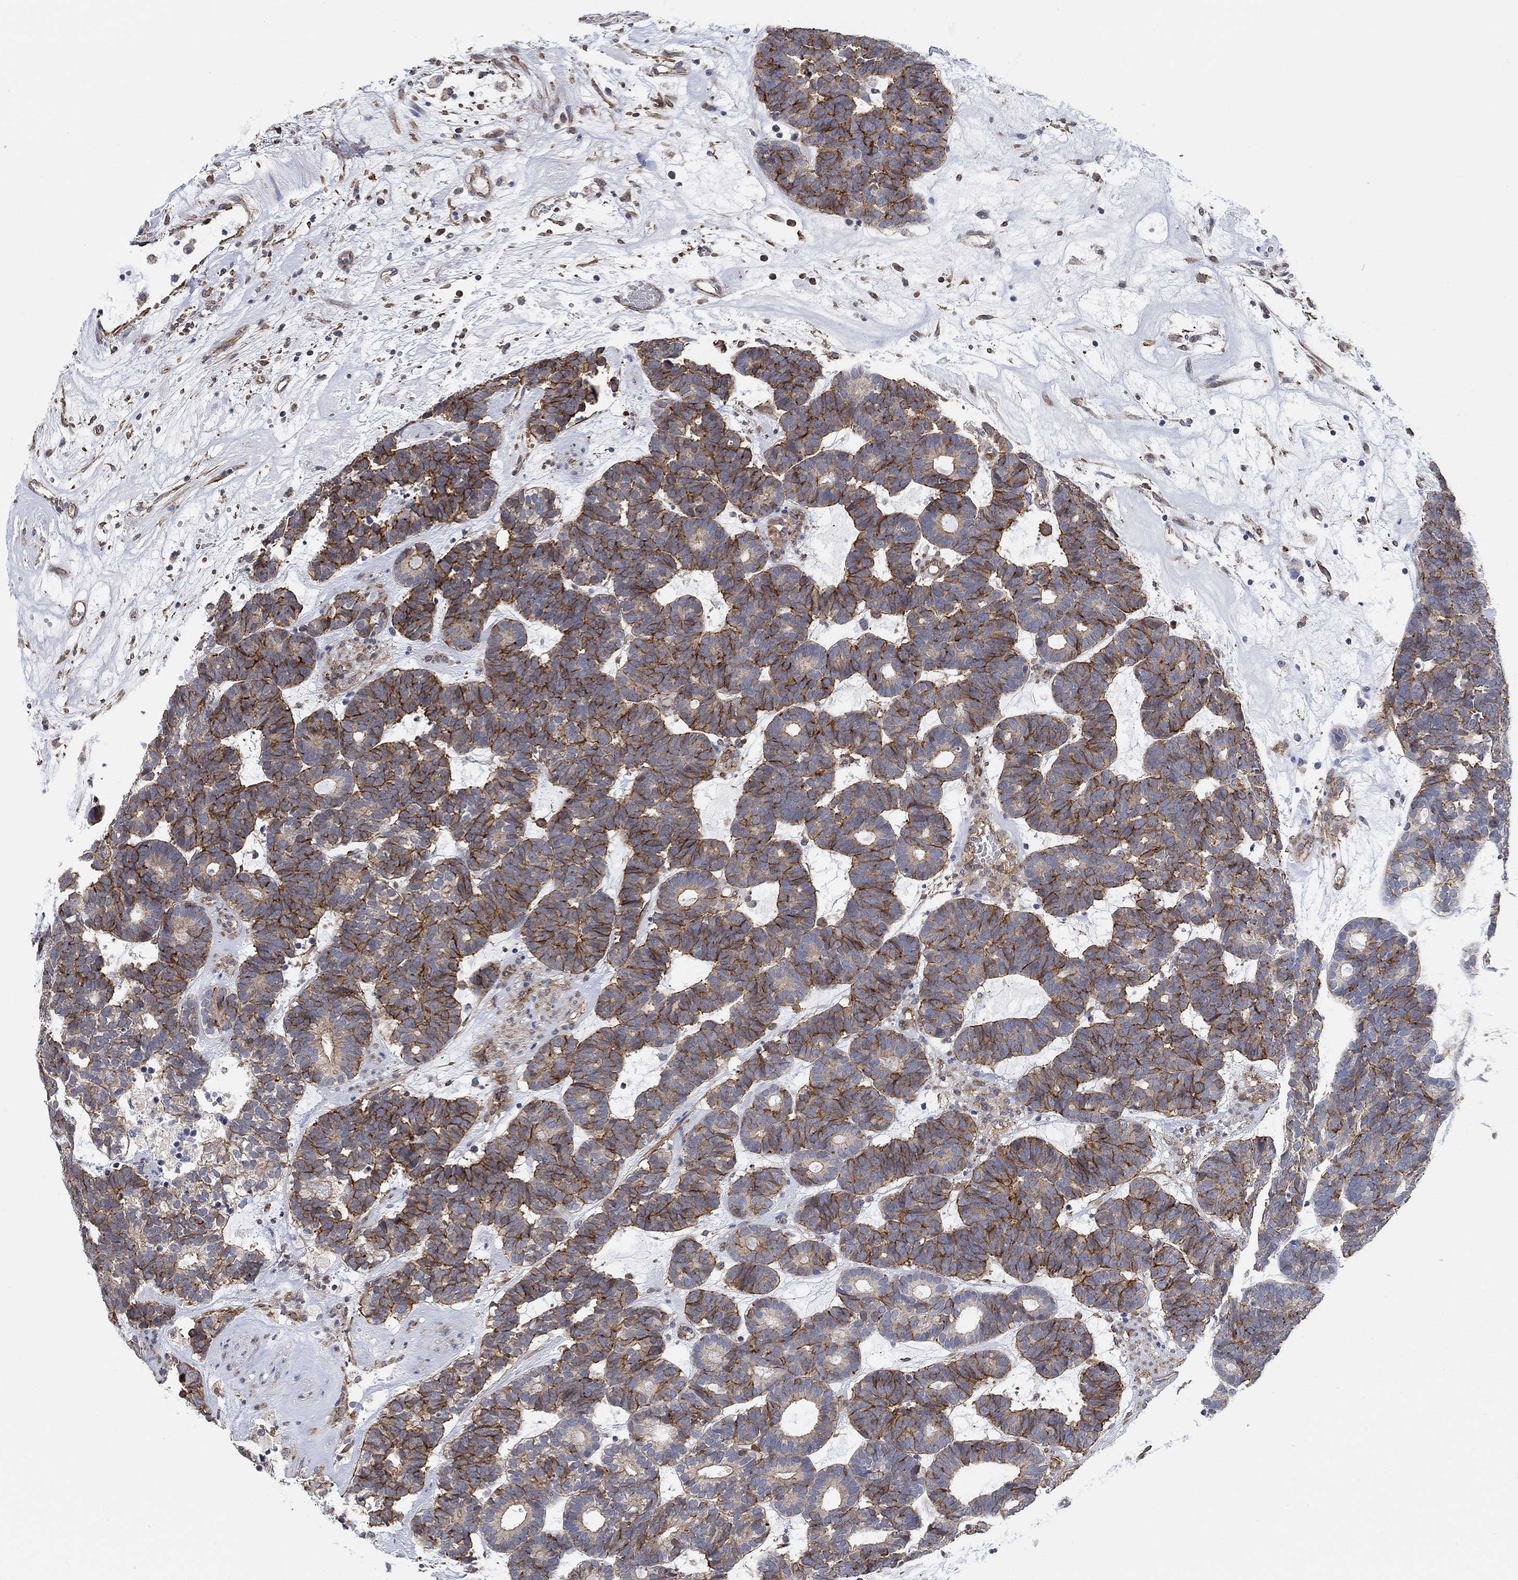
{"staining": {"intensity": "strong", "quantity": "25%-75%", "location": "cytoplasmic/membranous"}, "tissue": "head and neck cancer", "cell_type": "Tumor cells", "image_type": "cancer", "snomed": [{"axis": "morphology", "description": "Adenocarcinoma, NOS"}, {"axis": "topography", "description": "Head-Neck"}], "caption": "Adenocarcinoma (head and neck) was stained to show a protein in brown. There is high levels of strong cytoplasmic/membranous expression in approximately 25%-75% of tumor cells.", "gene": "SYT16", "patient": {"sex": "female", "age": 81}}